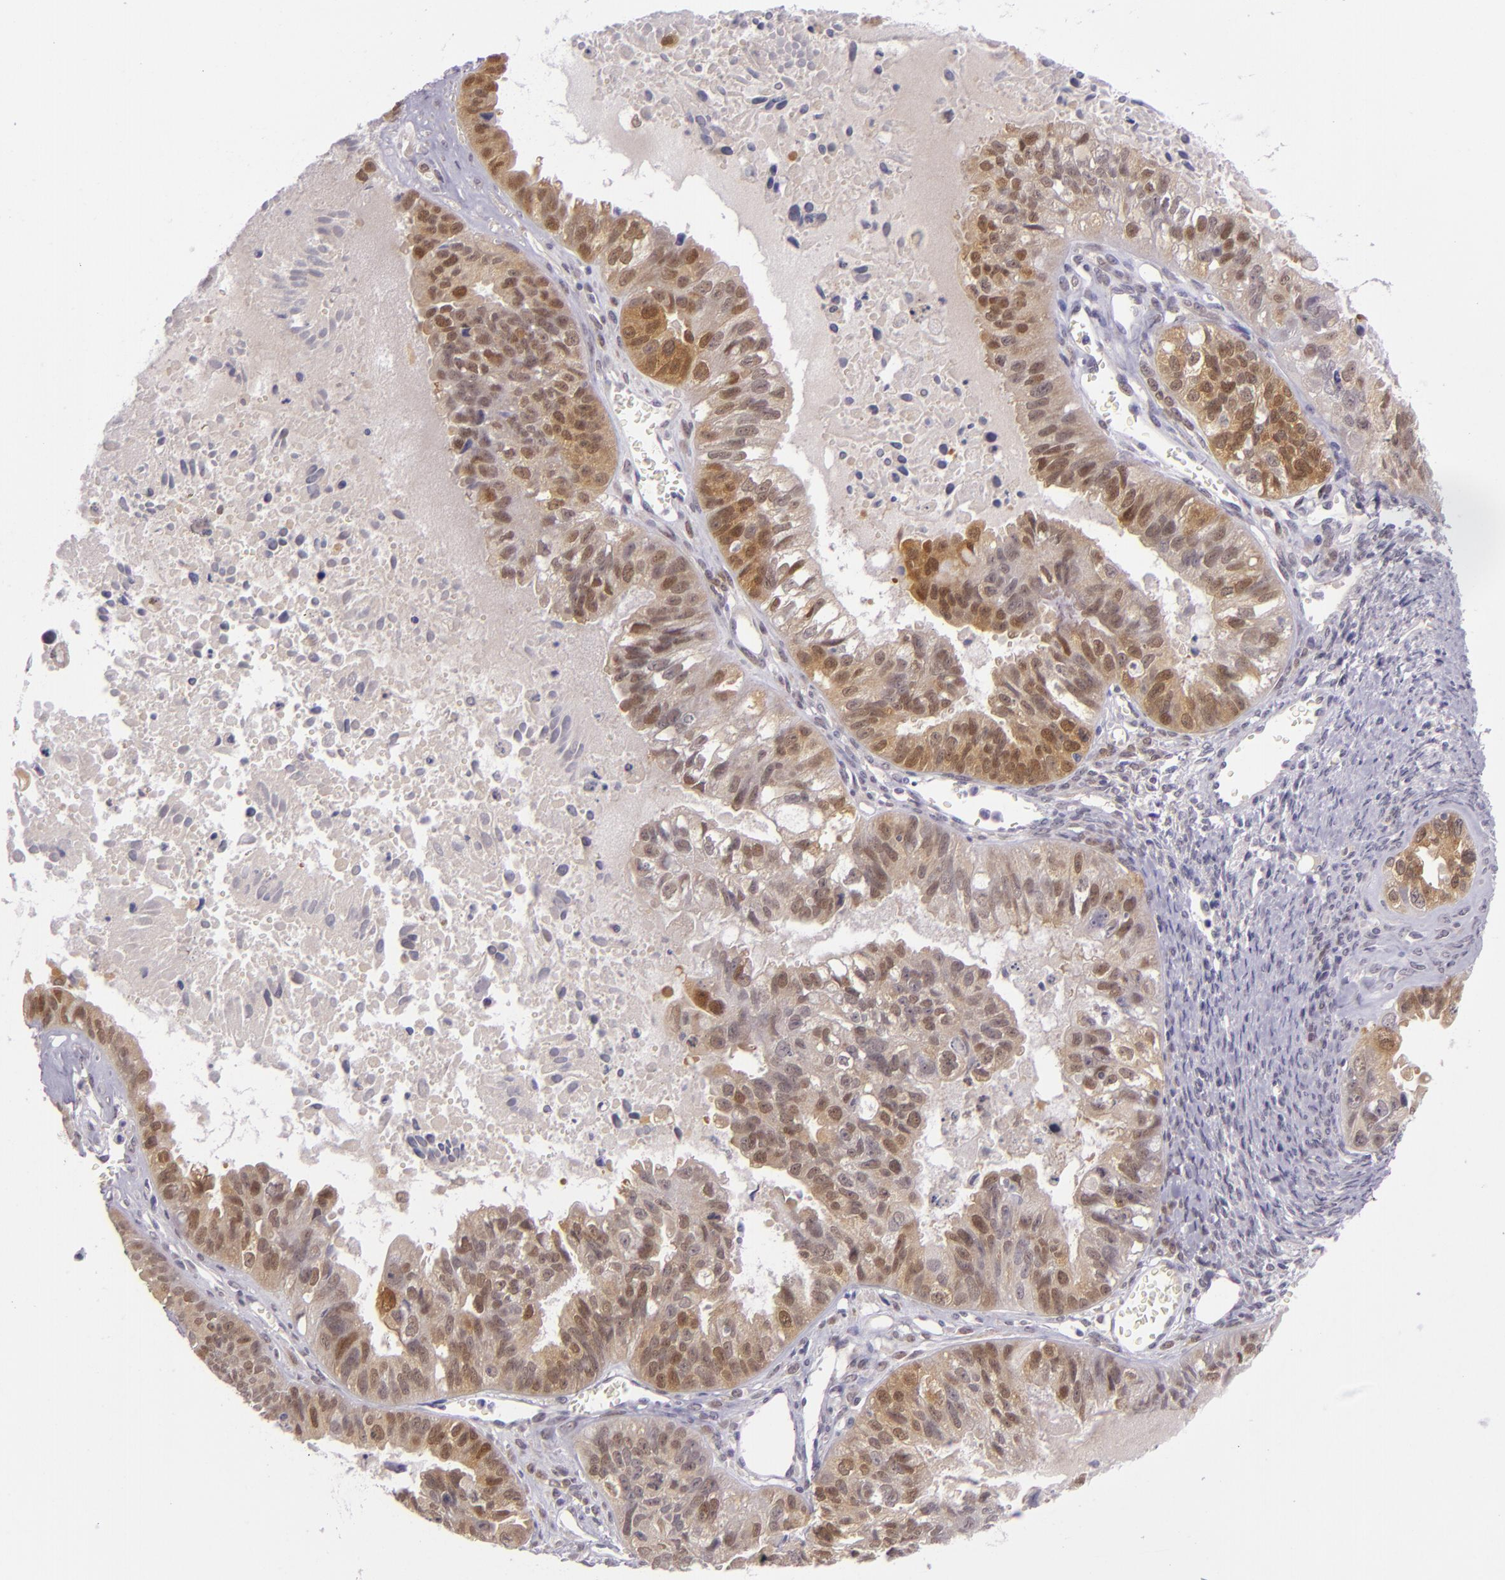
{"staining": {"intensity": "moderate", "quantity": "25%-75%", "location": "cytoplasmic/membranous,nuclear"}, "tissue": "ovarian cancer", "cell_type": "Tumor cells", "image_type": "cancer", "snomed": [{"axis": "morphology", "description": "Carcinoma, endometroid"}, {"axis": "topography", "description": "Ovary"}], "caption": "Approximately 25%-75% of tumor cells in ovarian cancer demonstrate moderate cytoplasmic/membranous and nuclear protein staining as visualized by brown immunohistochemical staining.", "gene": "CSE1L", "patient": {"sex": "female", "age": 85}}